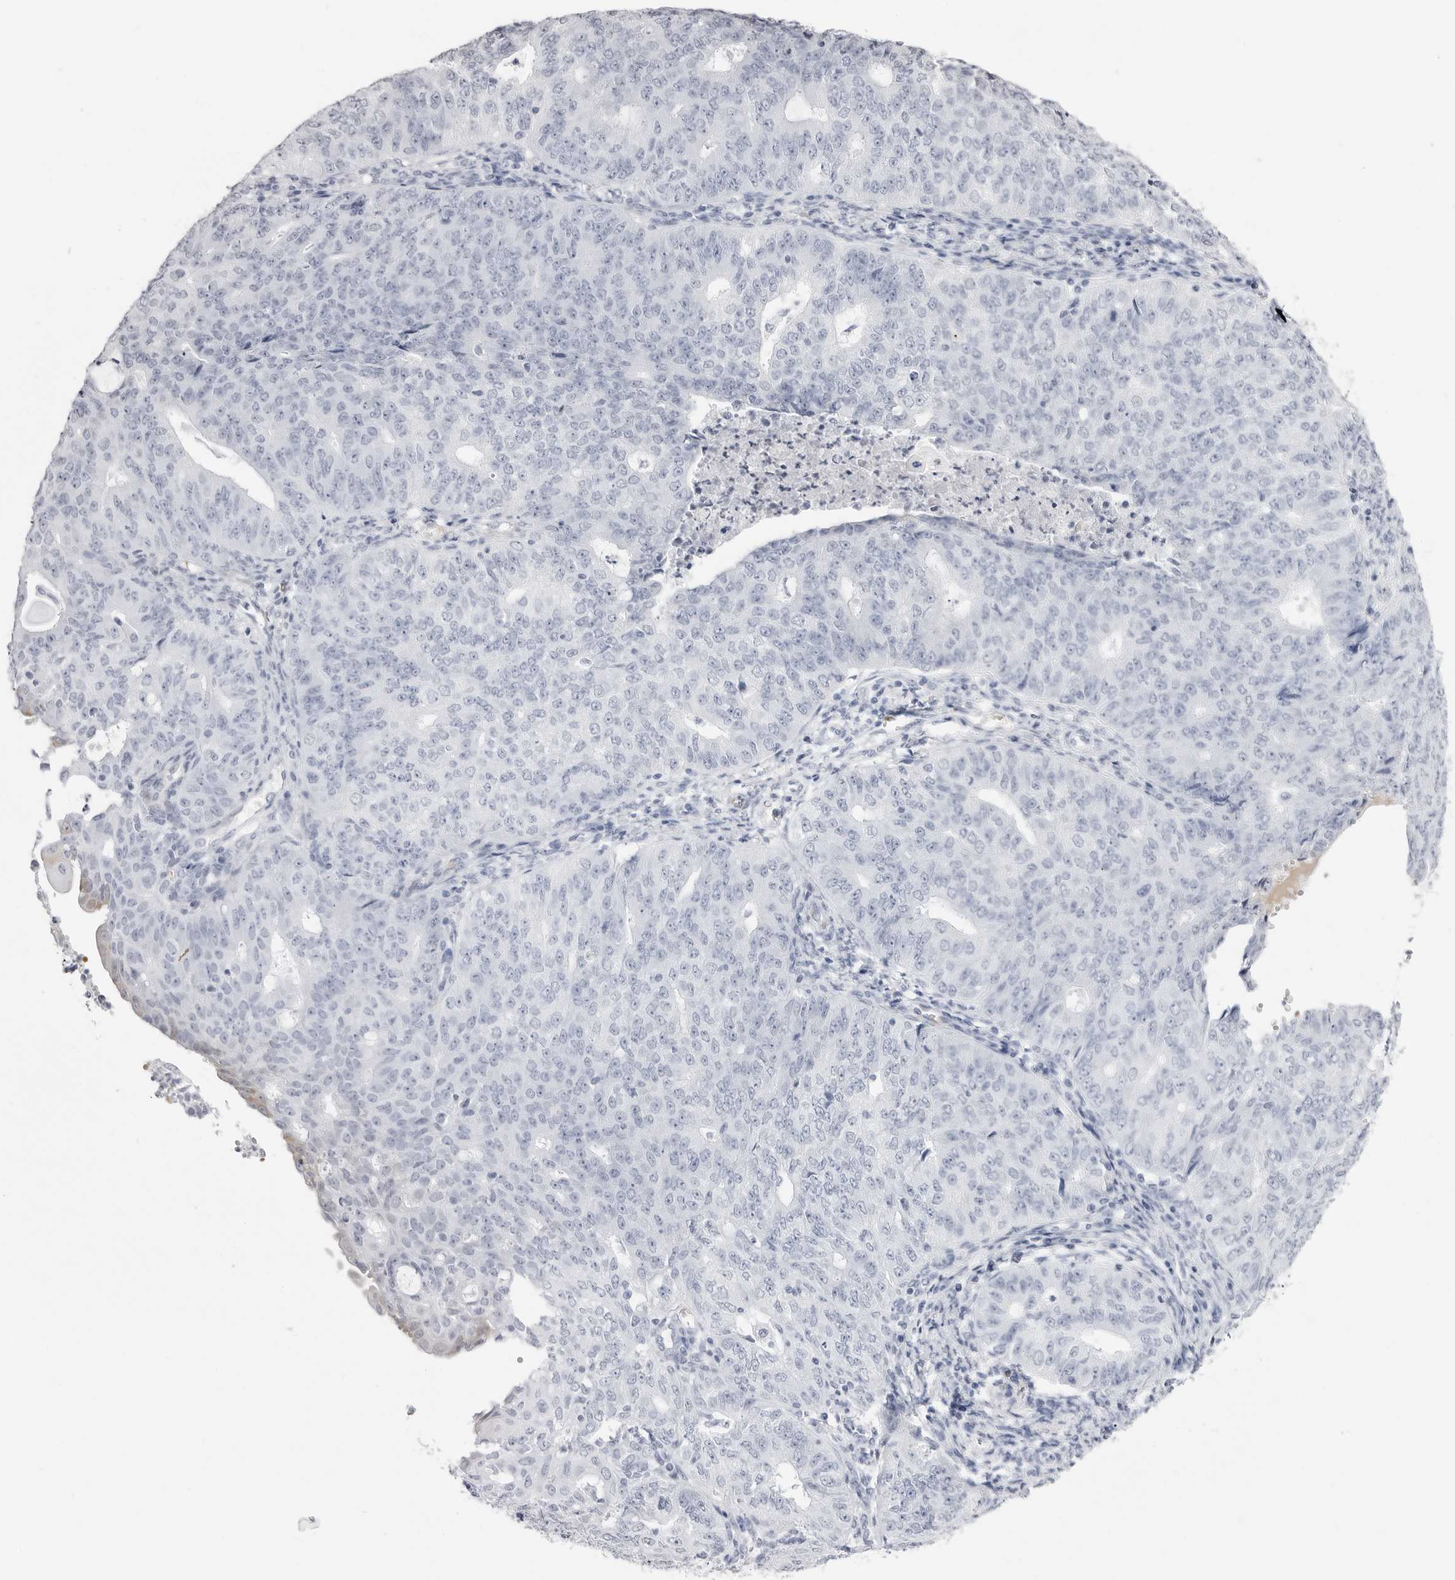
{"staining": {"intensity": "negative", "quantity": "none", "location": "none"}, "tissue": "endometrial cancer", "cell_type": "Tumor cells", "image_type": "cancer", "snomed": [{"axis": "morphology", "description": "Adenocarcinoma, NOS"}, {"axis": "topography", "description": "Endometrium"}], "caption": "High magnification brightfield microscopy of endometrial cancer (adenocarcinoma) stained with DAB (3,3'-diaminobenzidine) (brown) and counterstained with hematoxylin (blue): tumor cells show no significant positivity. (Brightfield microscopy of DAB immunohistochemistry (IHC) at high magnification).", "gene": "TSSK1B", "patient": {"sex": "female", "age": 32}}